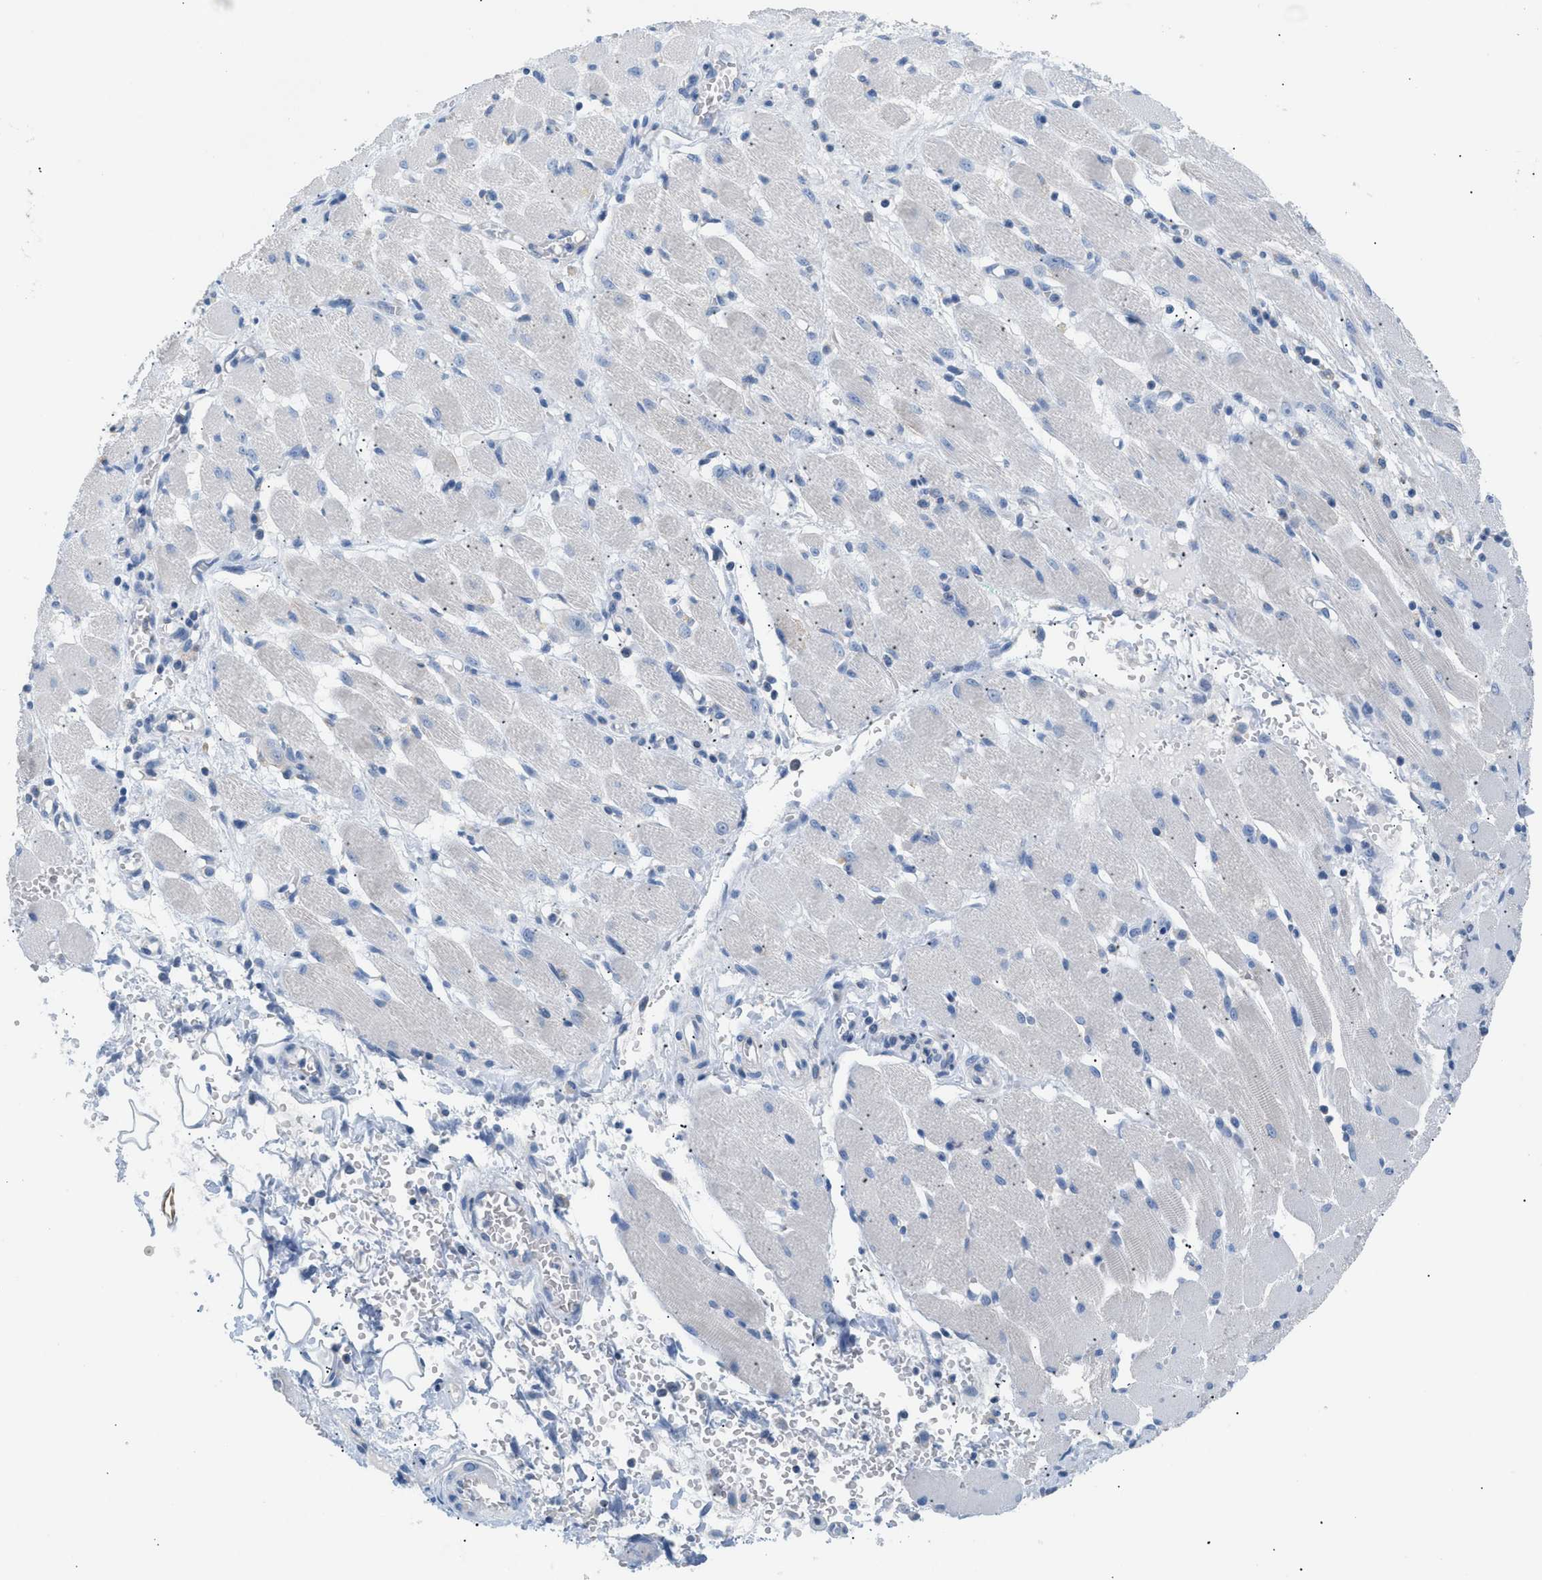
{"staining": {"intensity": "weak", "quantity": "<25%", "location": "cytoplasmic/membranous"}, "tissue": "adipose tissue", "cell_type": "Adipocytes", "image_type": "normal", "snomed": [{"axis": "morphology", "description": "Squamous cell carcinoma, NOS"}, {"axis": "topography", "description": "Oral tissue"}, {"axis": "topography", "description": "Head-Neck"}], "caption": "Adipocytes show no significant expression in benign adipose tissue. The staining was performed using DAB (3,3'-diaminobenzidine) to visualize the protein expression in brown, while the nuclei were stained in blue with hematoxylin (Magnification: 20x).", "gene": "ILDR1", "patient": {"sex": "female", "age": 50}}